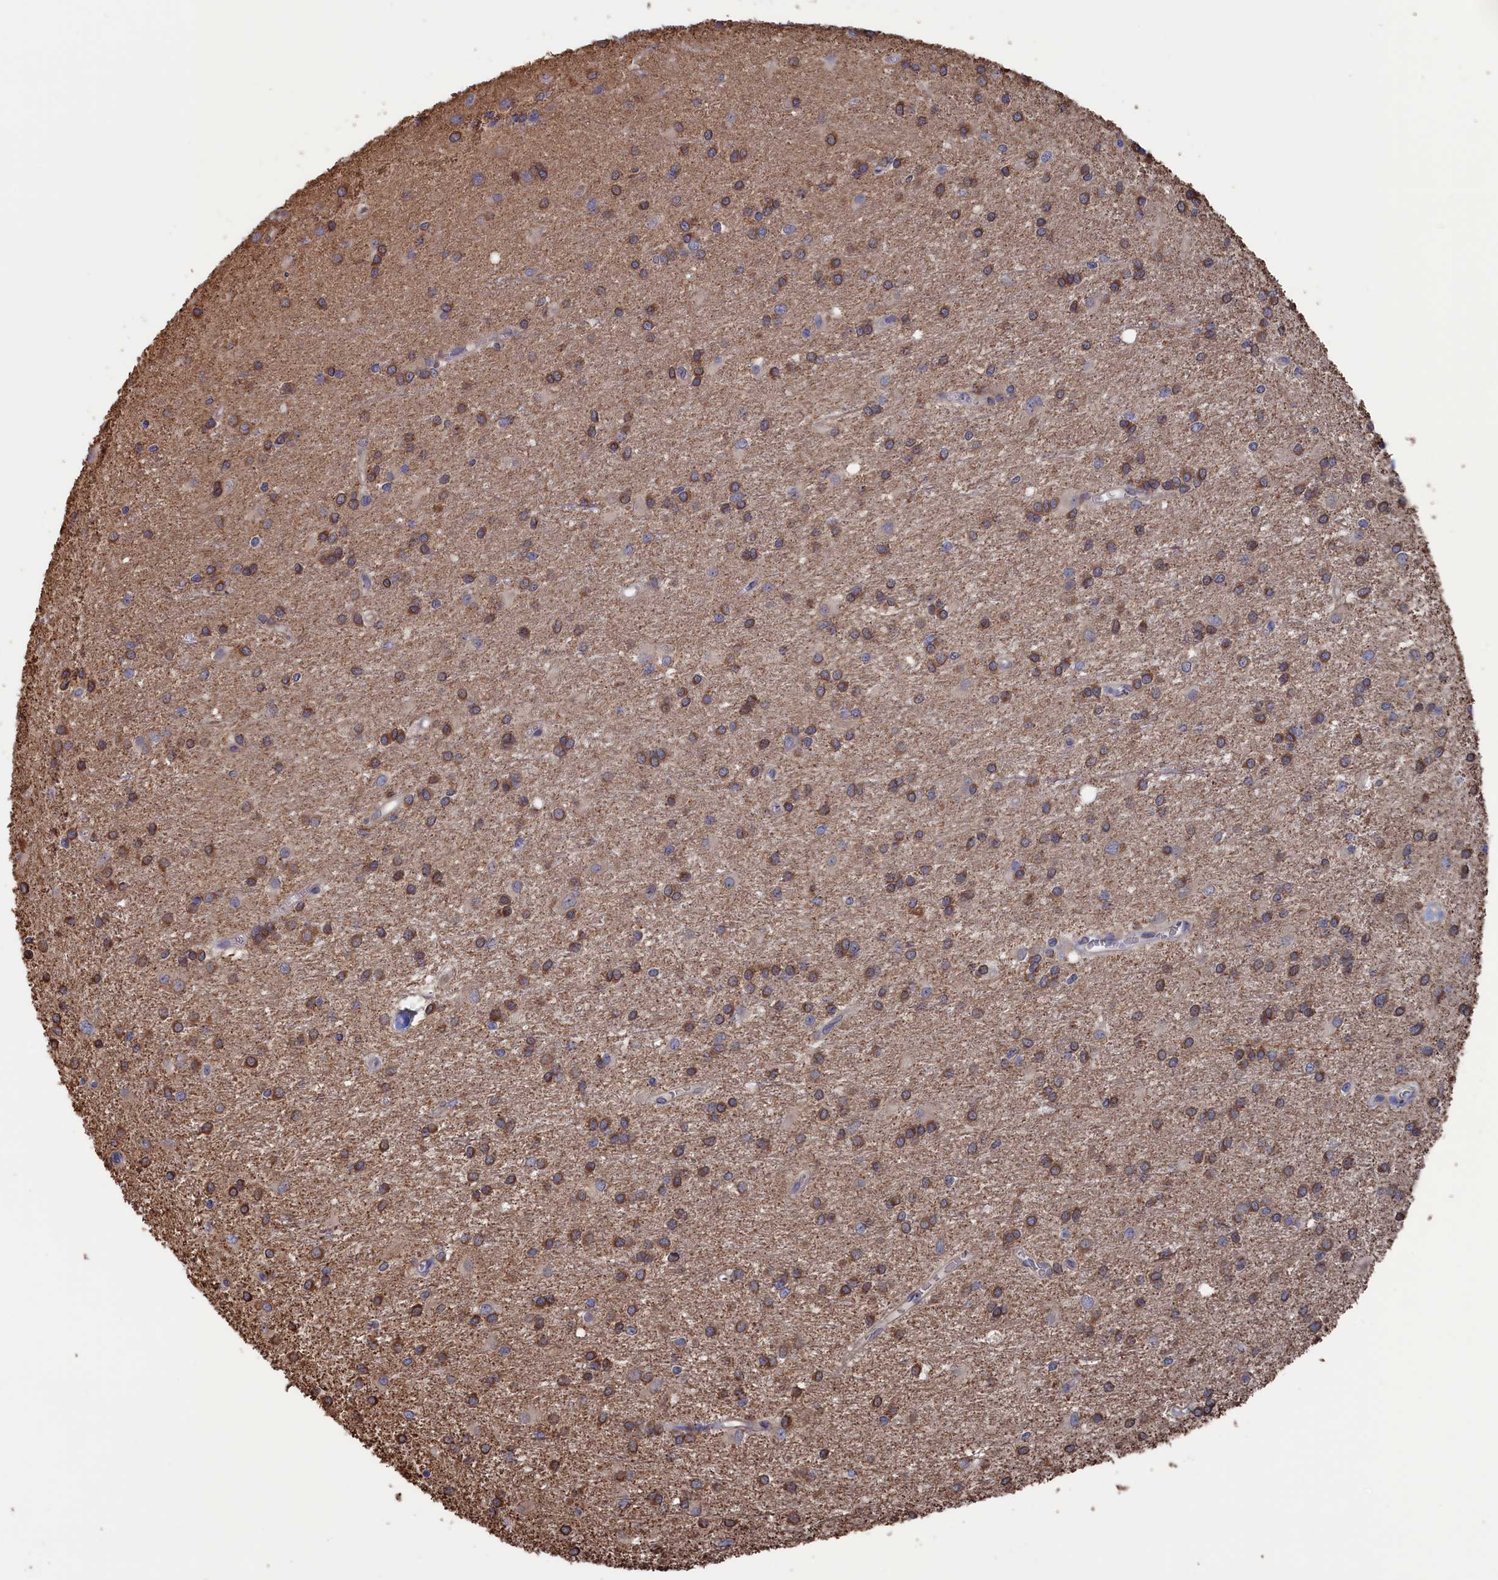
{"staining": {"intensity": "moderate", "quantity": ">75%", "location": "cytoplasmic/membranous"}, "tissue": "glioma", "cell_type": "Tumor cells", "image_type": "cancer", "snomed": [{"axis": "morphology", "description": "Glioma, malignant, High grade"}, {"axis": "topography", "description": "Brain"}], "caption": "Protein staining exhibits moderate cytoplasmic/membranous staining in about >75% of tumor cells in malignant glioma (high-grade).", "gene": "NUTF2", "patient": {"sex": "female", "age": 50}}